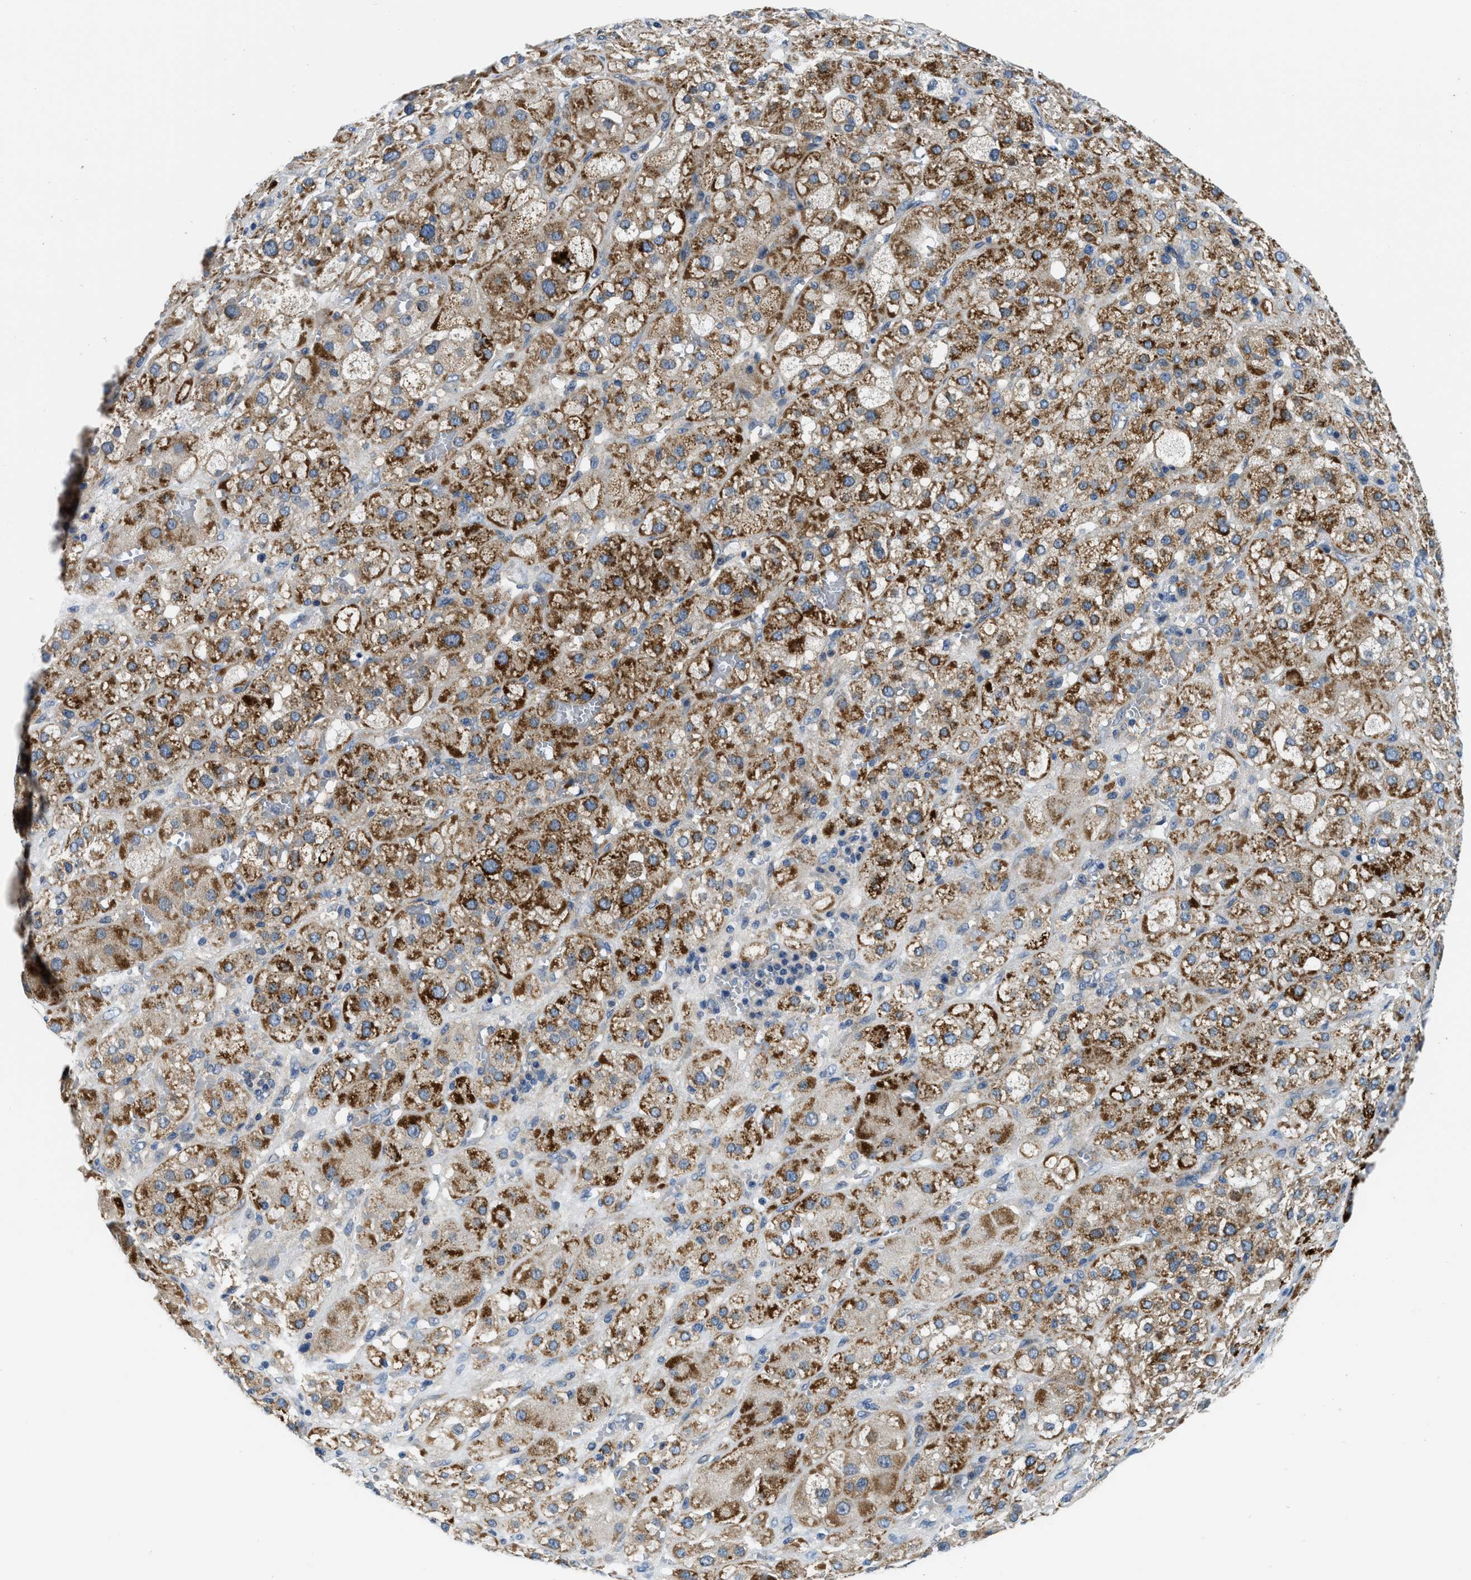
{"staining": {"intensity": "moderate", "quantity": ">75%", "location": "cytoplasmic/membranous"}, "tissue": "adrenal gland", "cell_type": "Glandular cells", "image_type": "normal", "snomed": [{"axis": "morphology", "description": "Normal tissue, NOS"}, {"axis": "topography", "description": "Adrenal gland"}], "caption": "Protein staining of normal adrenal gland reveals moderate cytoplasmic/membranous expression in approximately >75% of glandular cells.", "gene": "LPIN2", "patient": {"sex": "female", "age": 47}}